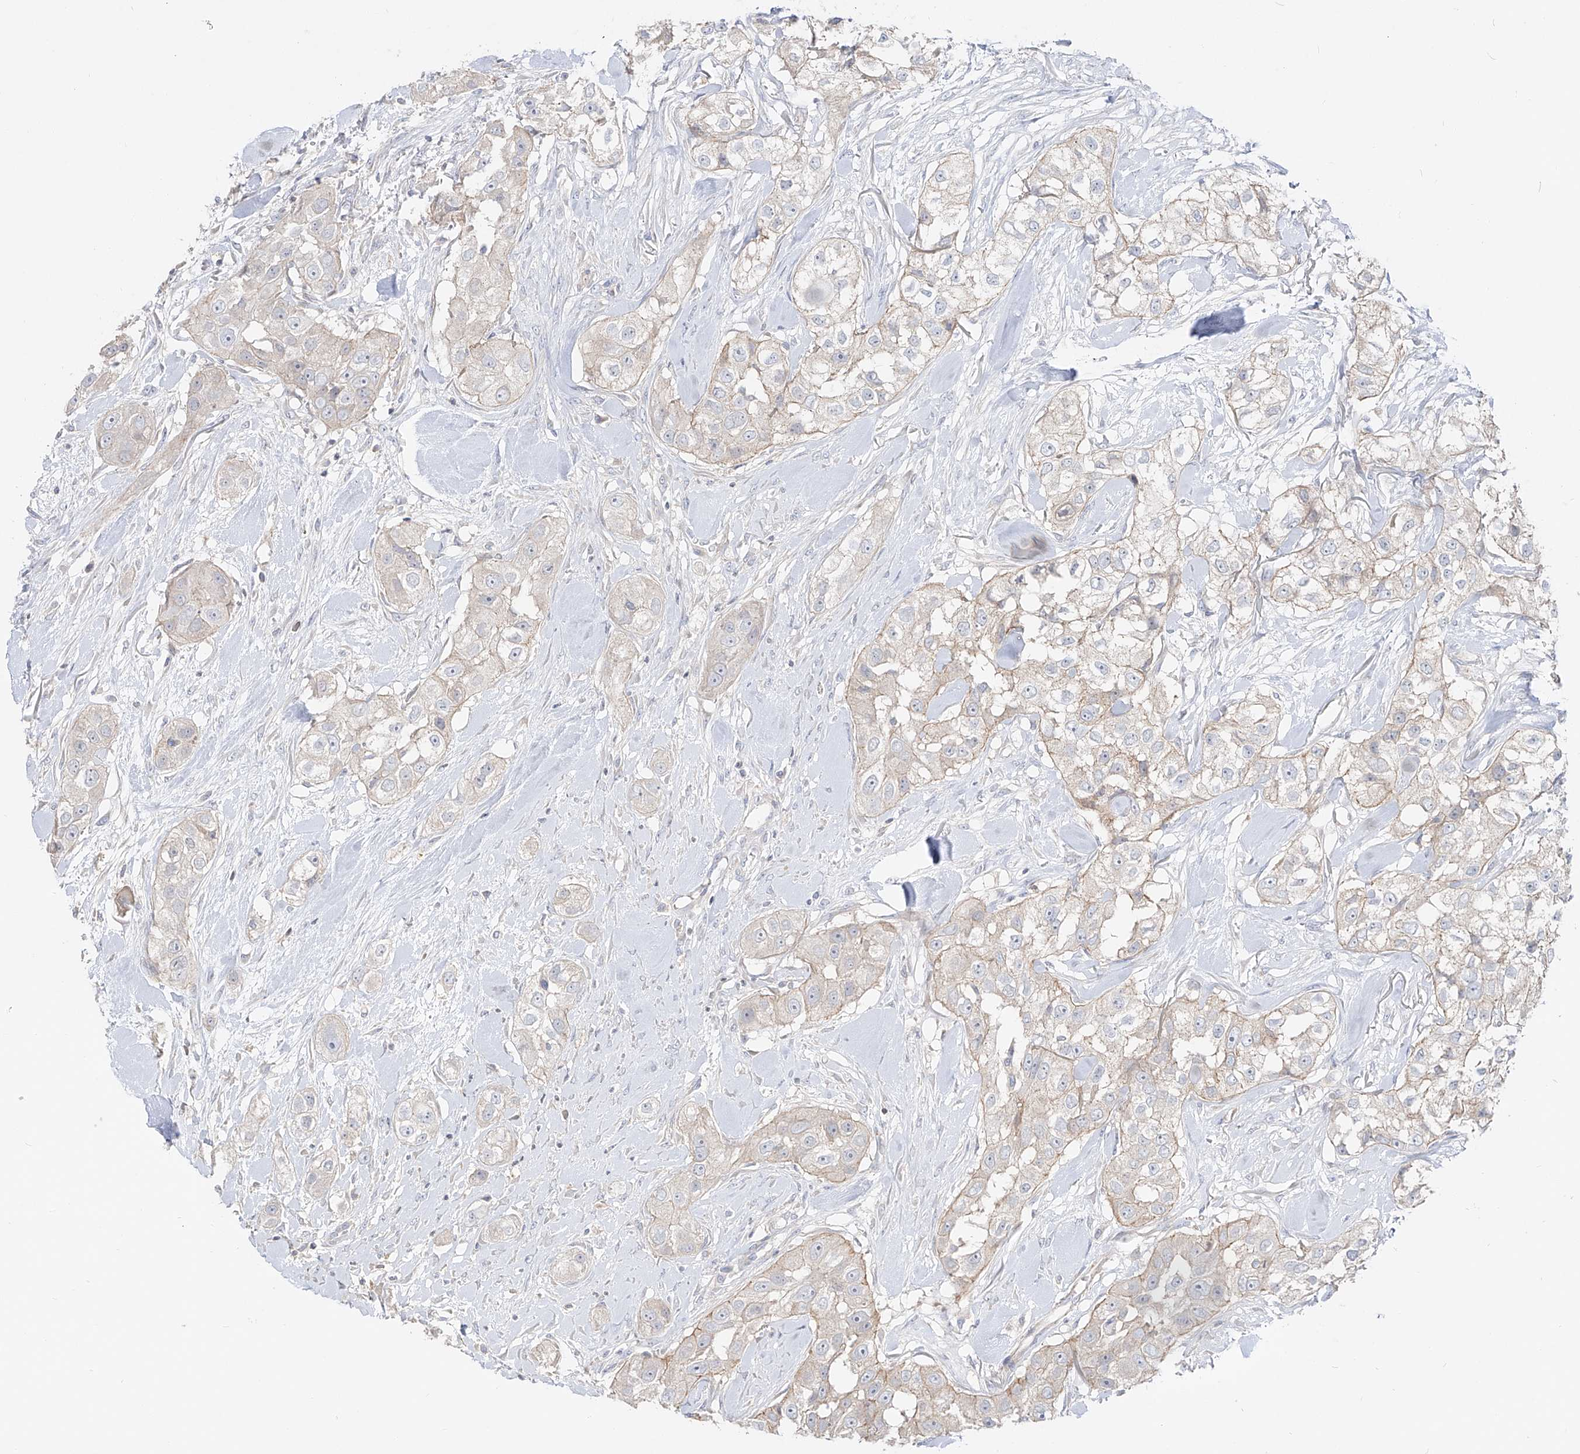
{"staining": {"intensity": "weak", "quantity": "<25%", "location": "cytoplasmic/membranous"}, "tissue": "head and neck cancer", "cell_type": "Tumor cells", "image_type": "cancer", "snomed": [{"axis": "morphology", "description": "Normal tissue, NOS"}, {"axis": "morphology", "description": "Squamous cell carcinoma, NOS"}, {"axis": "topography", "description": "Skeletal muscle"}, {"axis": "topography", "description": "Head-Neck"}], "caption": "The image demonstrates no significant staining in tumor cells of head and neck cancer. The staining is performed using DAB brown chromogen with nuclei counter-stained in using hematoxylin.", "gene": "RBFOX3", "patient": {"sex": "male", "age": 51}}